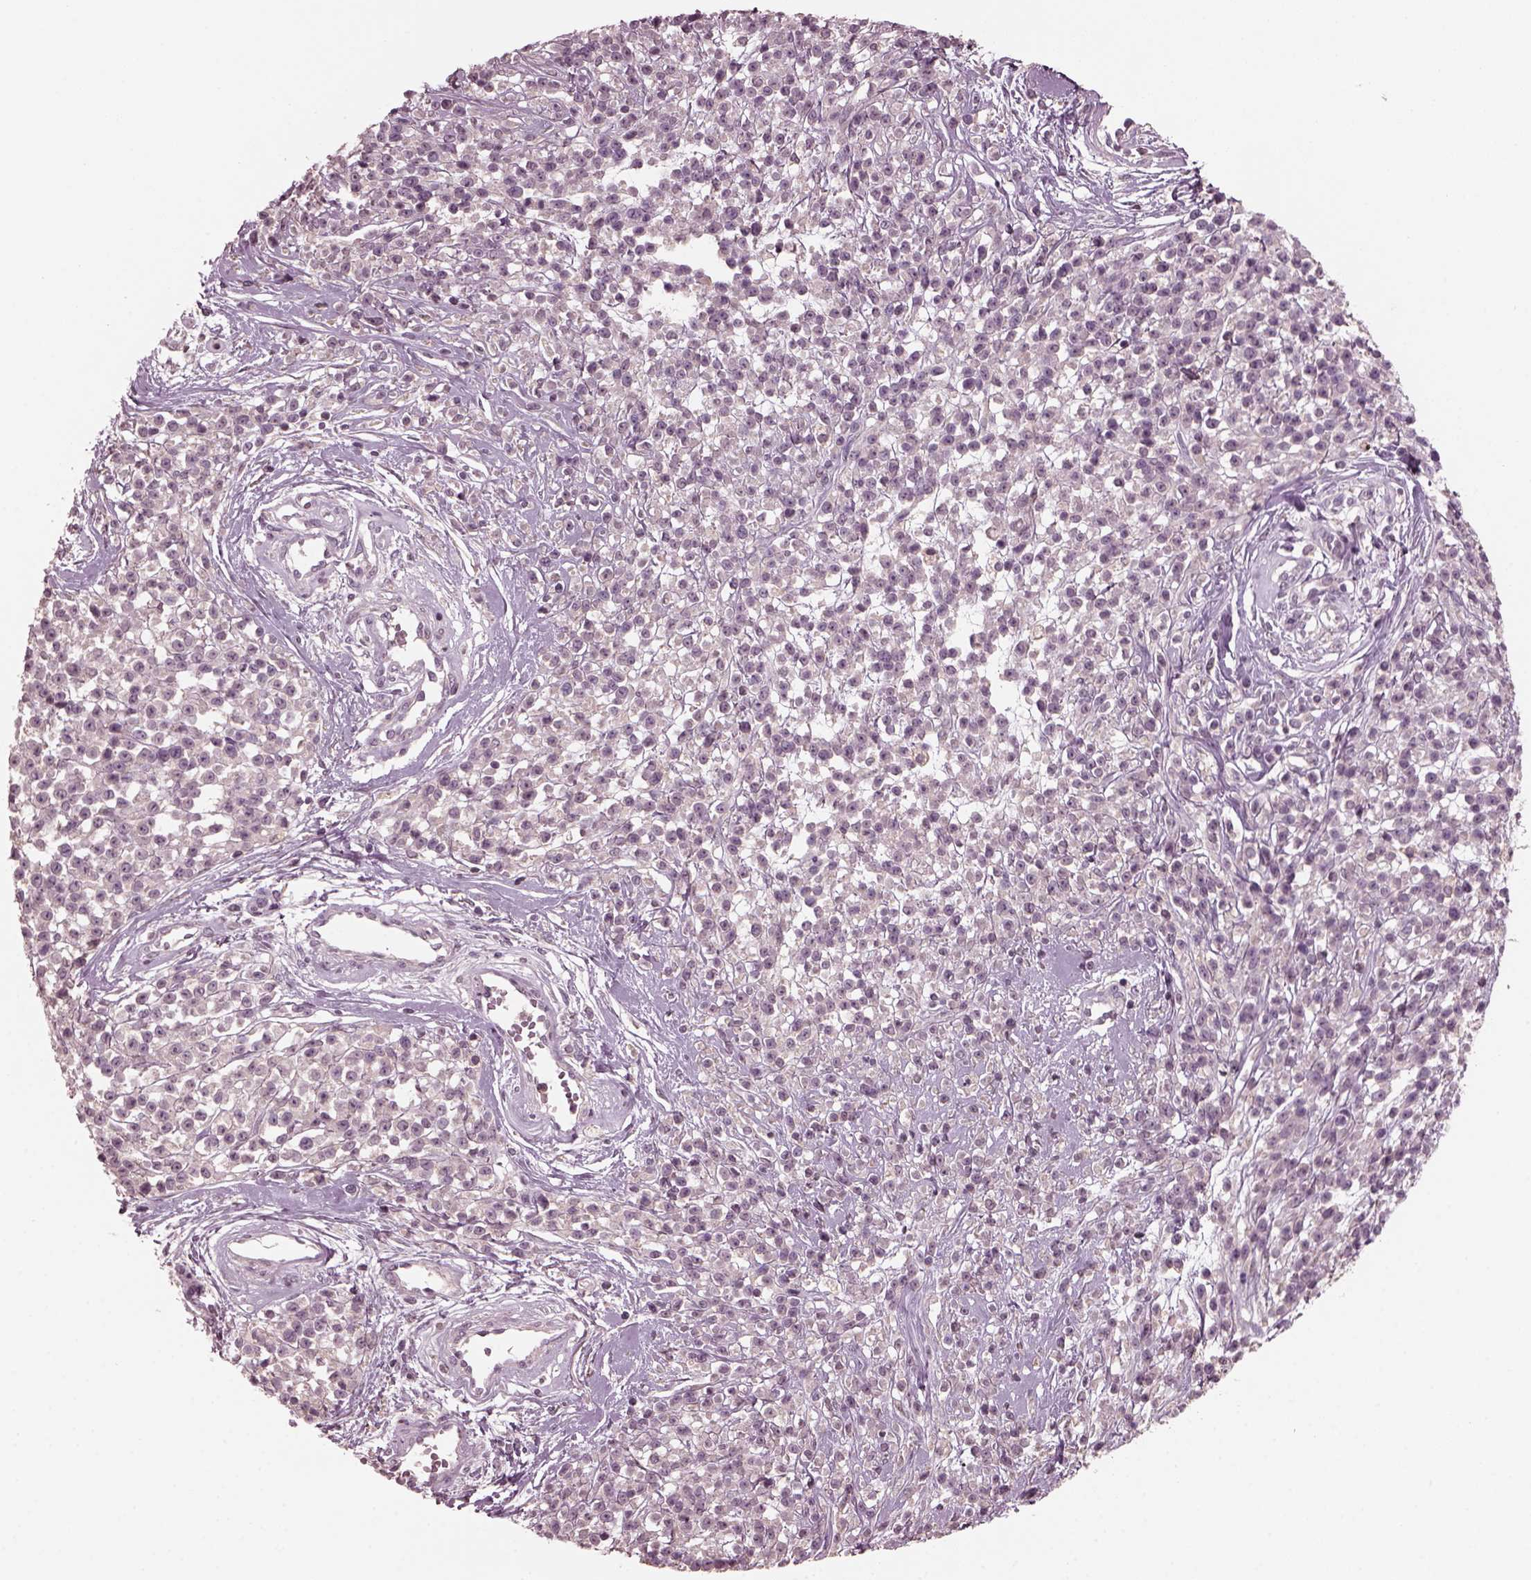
{"staining": {"intensity": "negative", "quantity": "none", "location": "none"}, "tissue": "melanoma", "cell_type": "Tumor cells", "image_type": "cancer", "snomed": [{"axis": "morphology", "description": "Malignant melanoma, NOS"}, {"axis": "topography", "description": "Skin"}, {"axis": "topography", "description": "Skin of trunk"}], "caption": "Immunohistochemical staining of malignant melanoma shows no significant staining in tumor cells.", "gene": "PORCN", "patient": {"sex": "male", "age": 74}}